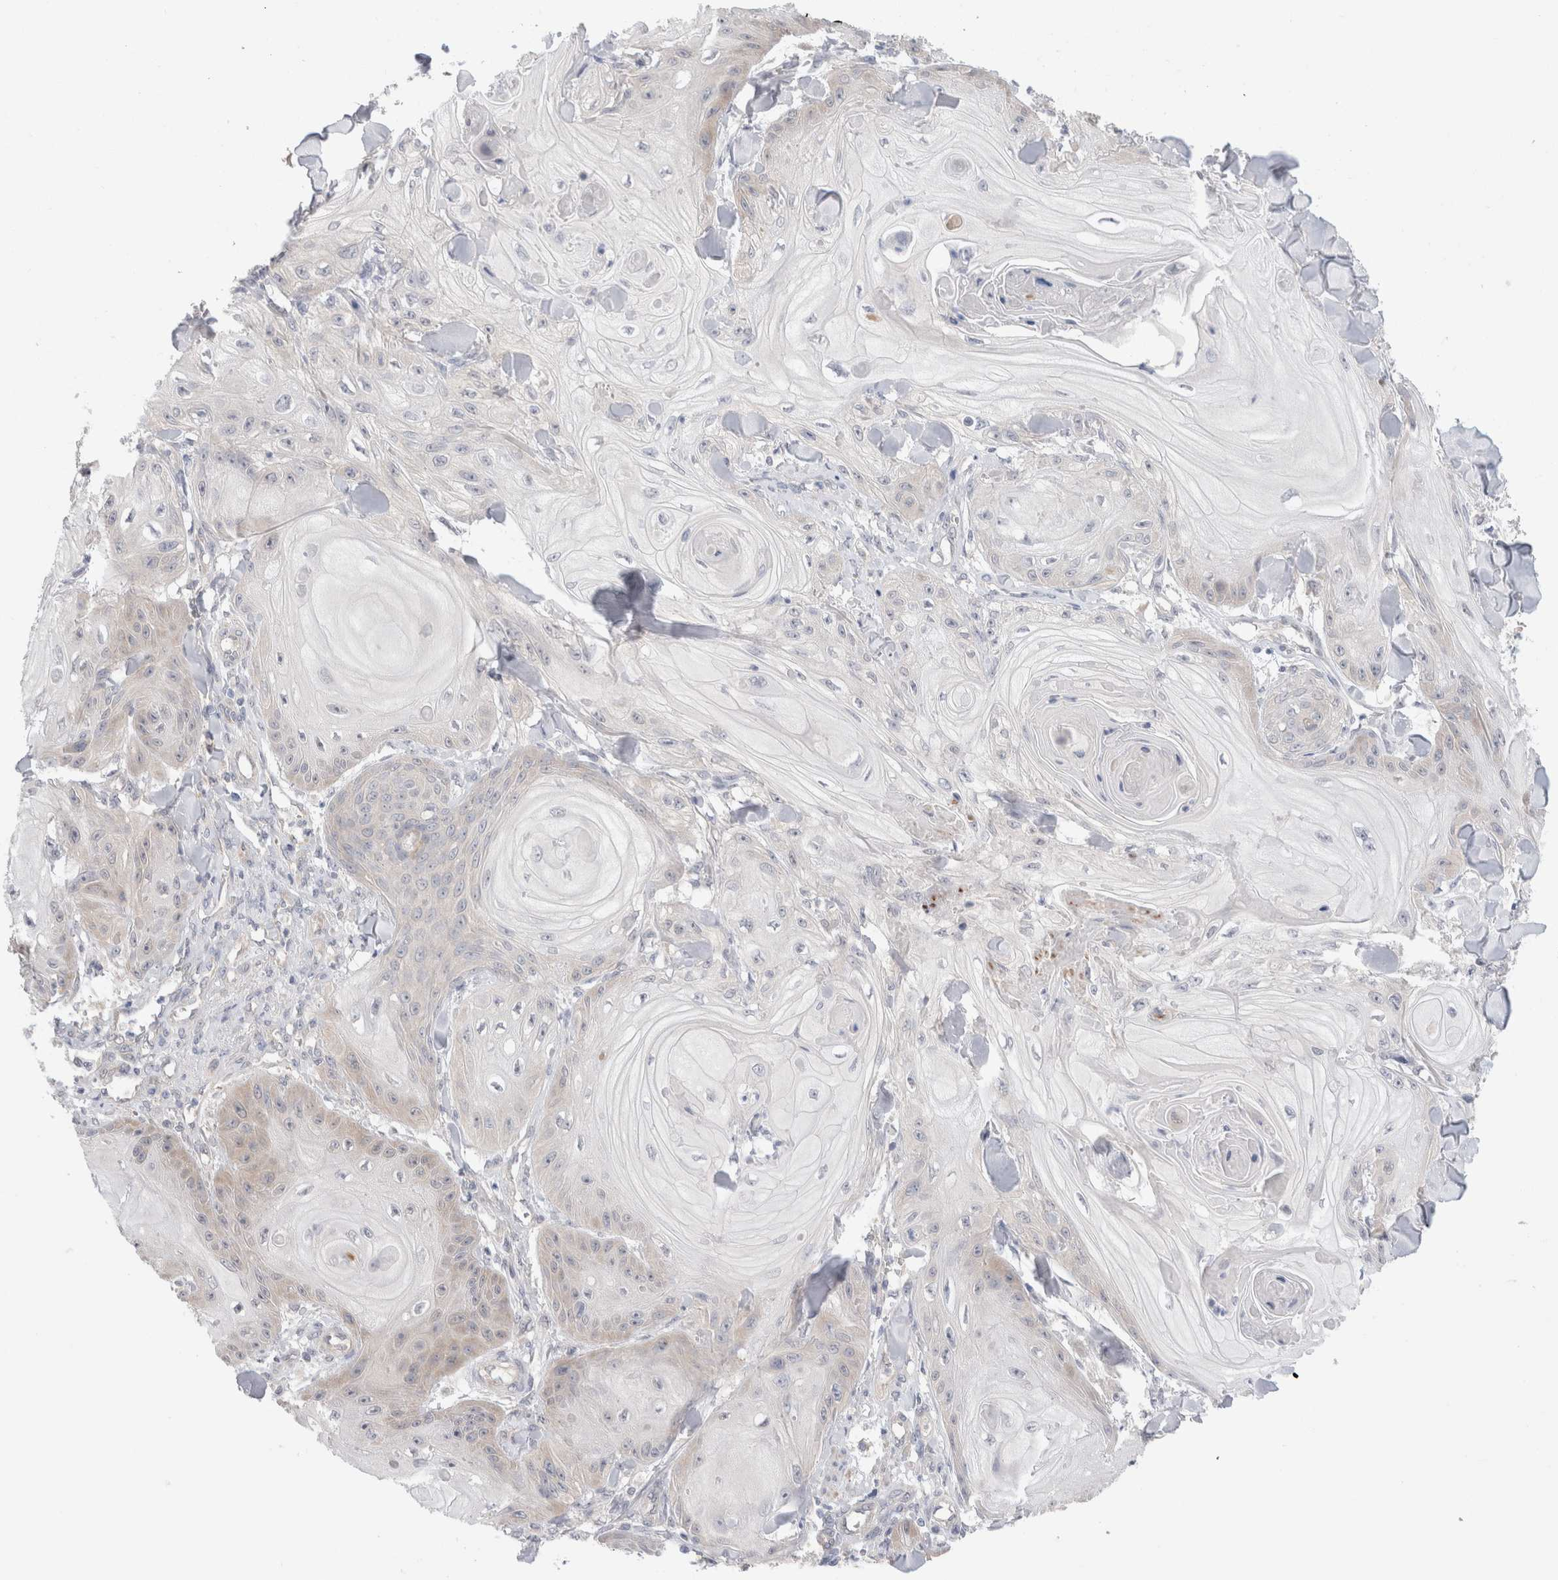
{"staining": {"intensity": "negative", "quantity": "none", "location": "none"}, "tissue": "skin cancer", "cell_type": "Tumor cells", "image_type": "cancer", "snomed": [{"axis": "morphology", "description": "Squamous cell carcinoma, NOS"}, {"axis": "topography", "description": "Skin"}], "caption": "Immunohistochemistry of human skin squamous cell carcinoma reveals no staining in tumor cells.", "gene": "NDOR1", "patient": {"sex": "male", "age": 74}}